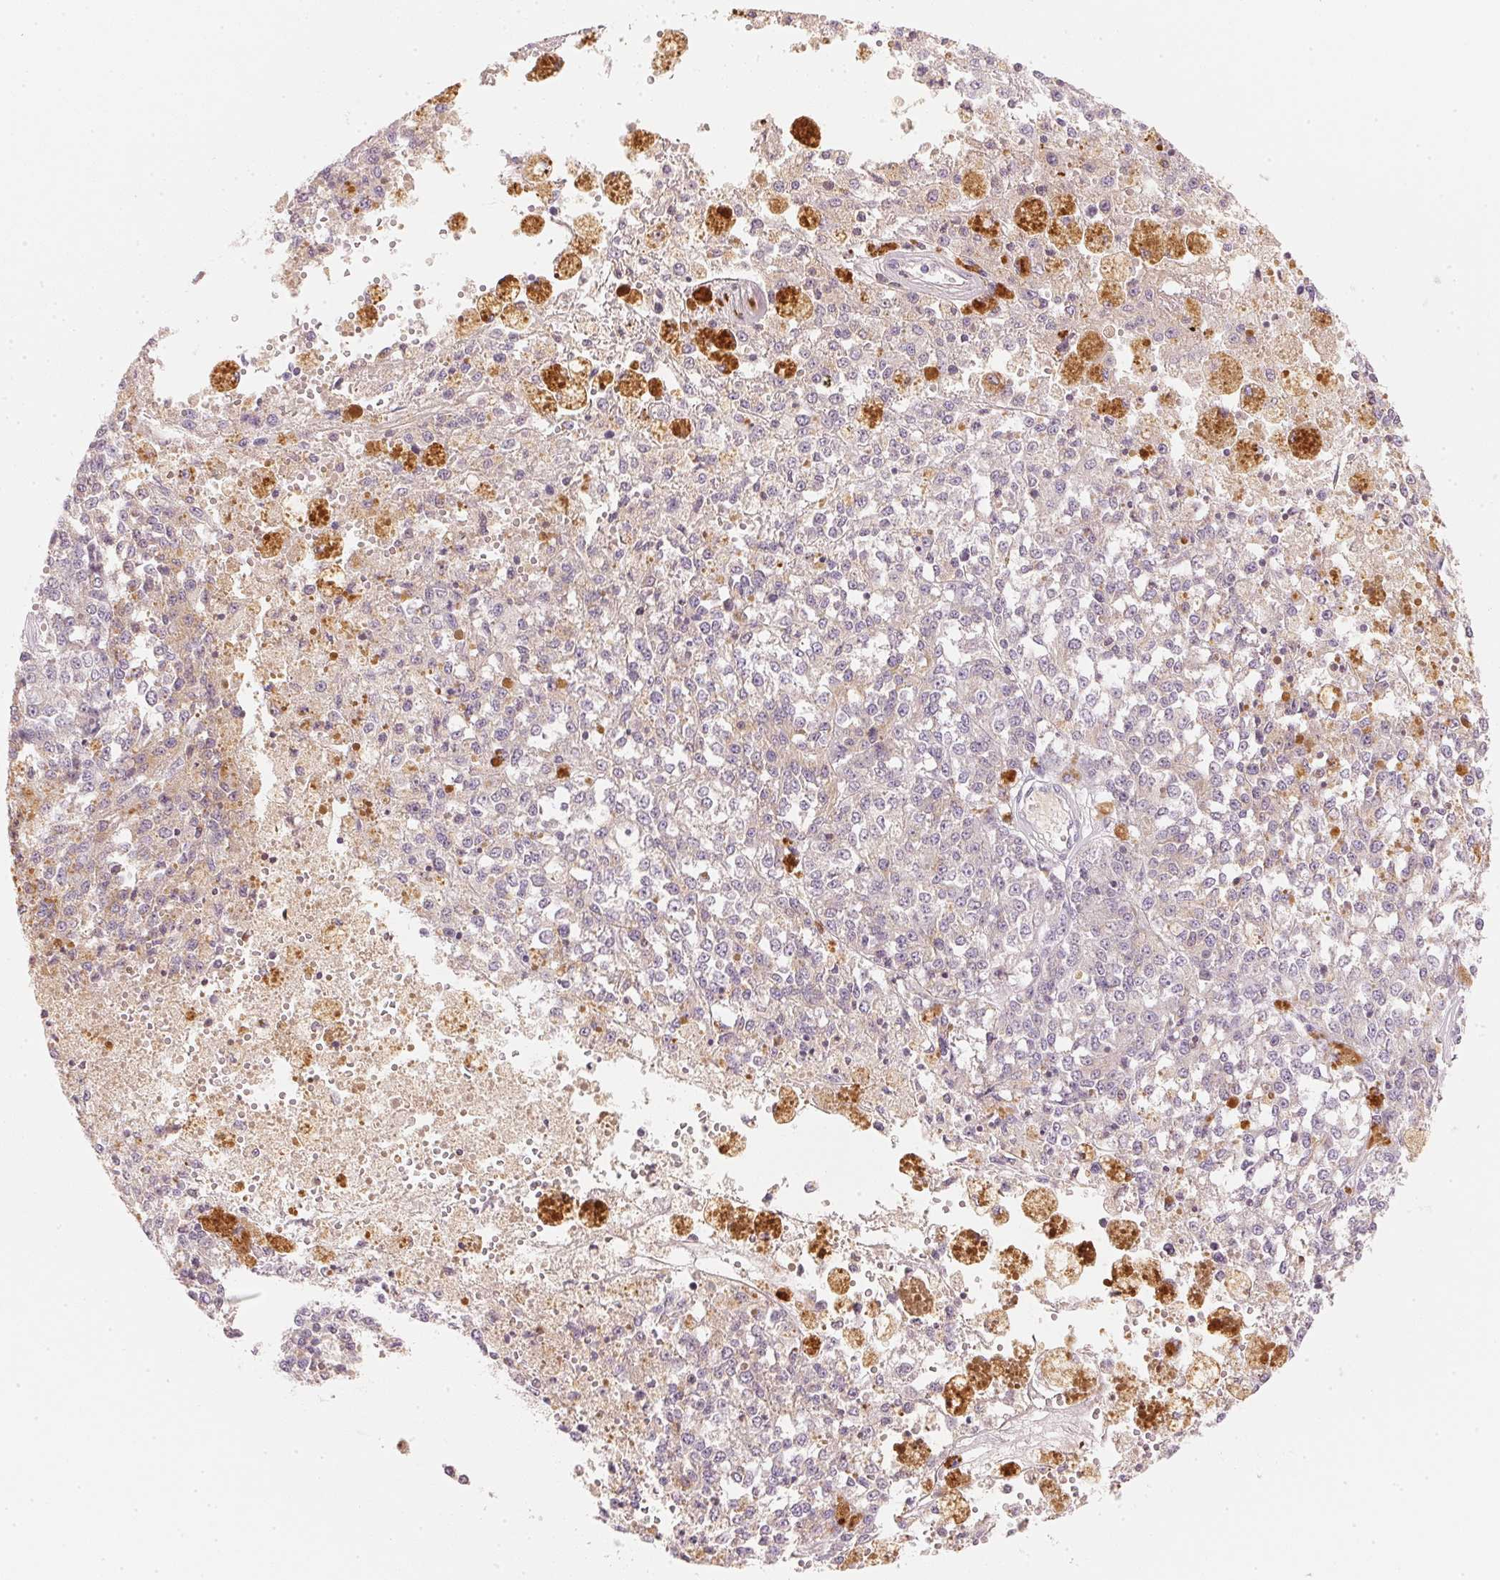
{"staining": {"intensity": "negative", "quantity": "none", "location": "none"}, "tissue": "melanoma", "cell_type": "Tumor cells", "image_type": "cancer", "snomed": [{"axis": "morphology", "description": "Malignant melanoma, Metastatic site"}, {"axis": "topography", "description": "Lymph node"}], "caption": "Immunohistochemistry micrograph of neoplastic tissue: human malignant melanoma (metastatic site) stained with DAB demonstrates no significant protein expression in tumor cells.", "gene": "RMDN2", "patient": {"sex": "female", "age": 64}}